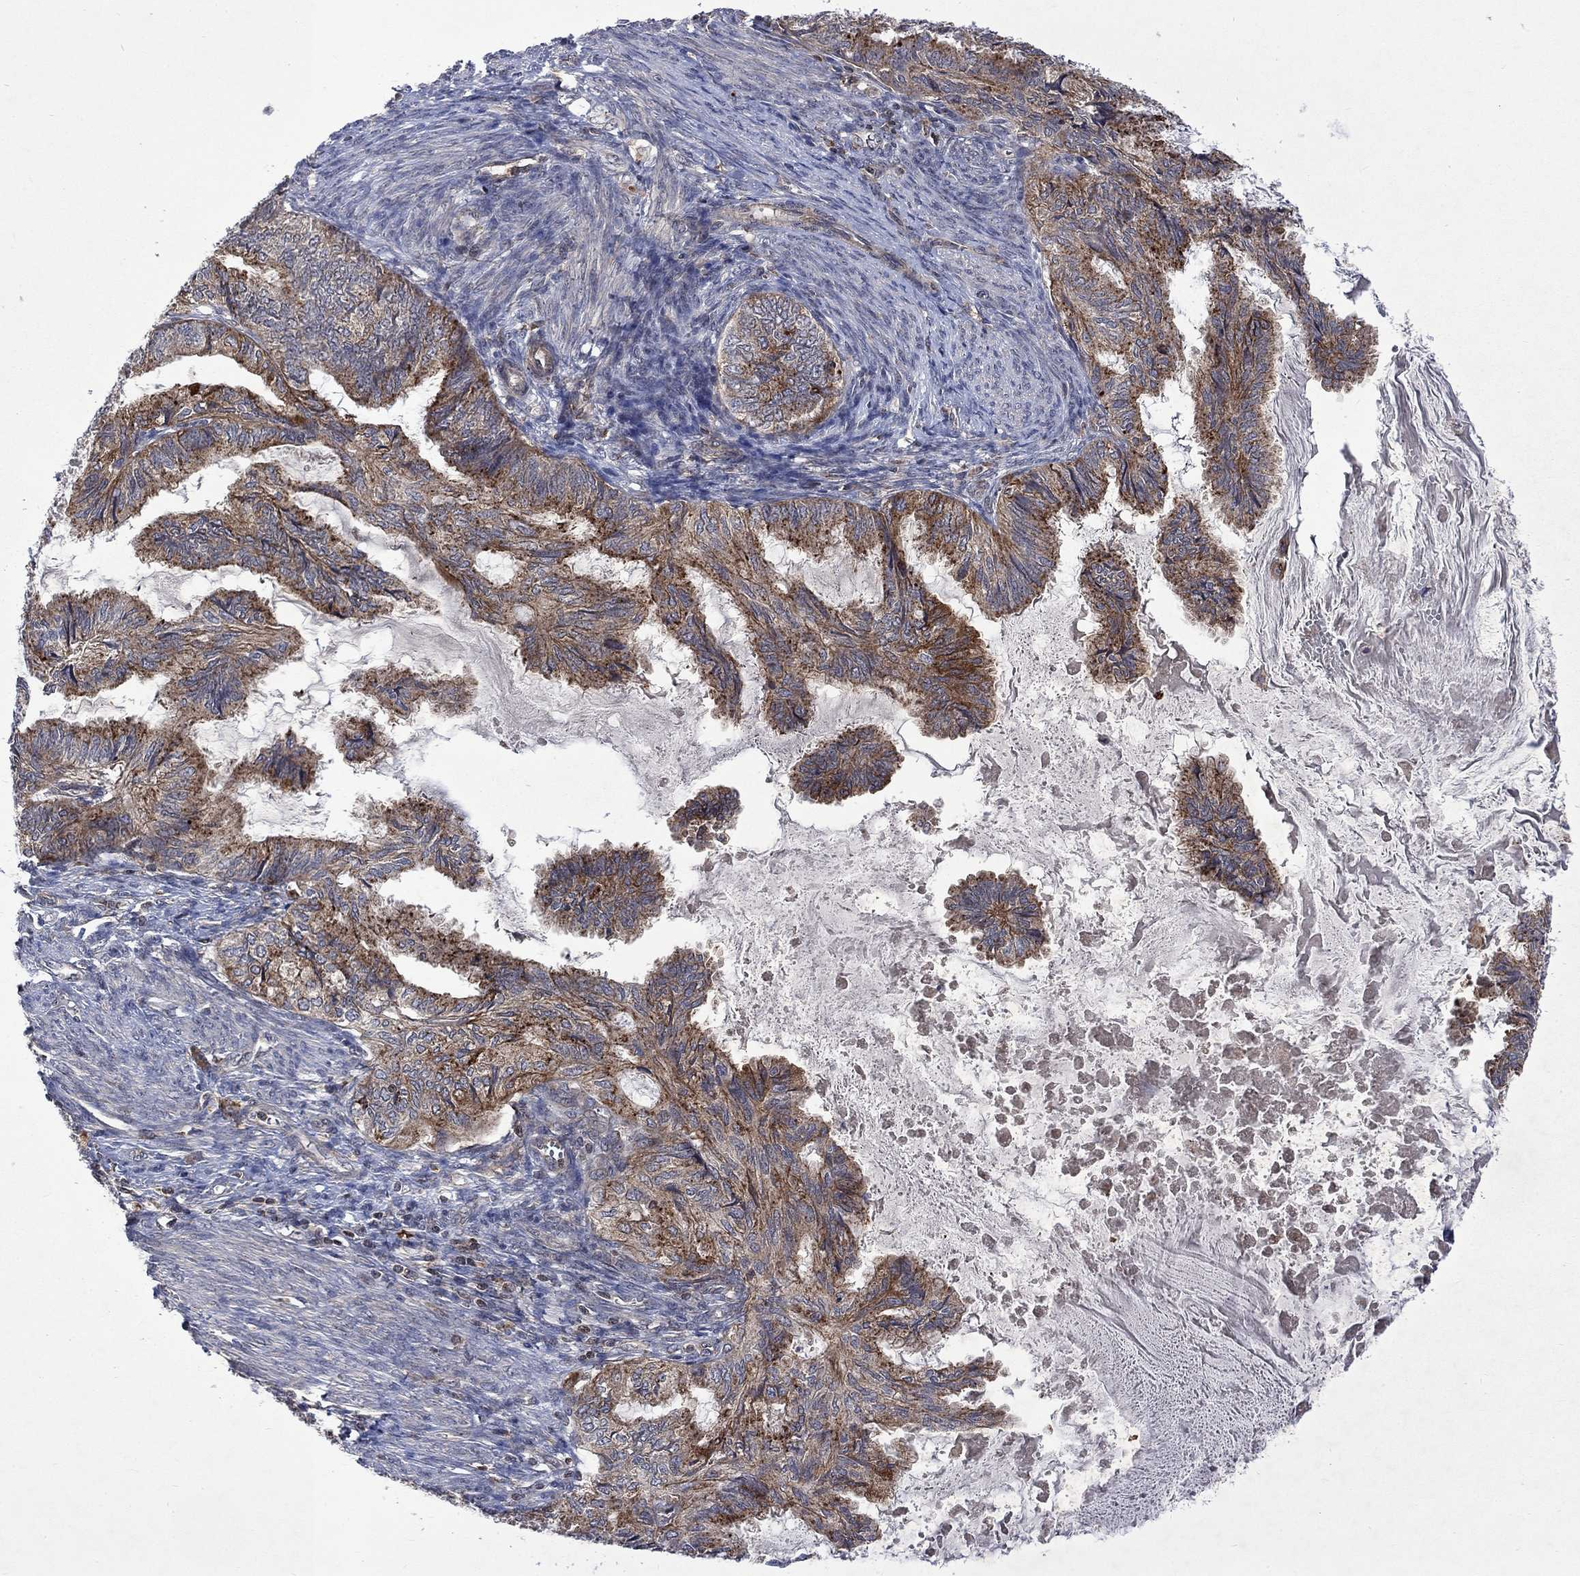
{"staining": {"intensity": "moderate", "quantity": ">75%", "location": "cytoplasmic/membranous"}, "tissue": "endometrial cancer", "cell_type": "Tumor cells", "image_type": "cancer", "snomed": [{"axis": "morphology", "description": "Adenocarcinoma, NOS"}, {"axis": "topography", "description": "Endometrium"}], "caption": "Adenocarcinoma (endometrial) tissue displays moderate cytoplasmic/membranous staining in about >75% of tumor cells", "gene": "TMEM33", "patient": {"sex": "female", "age": 86}}